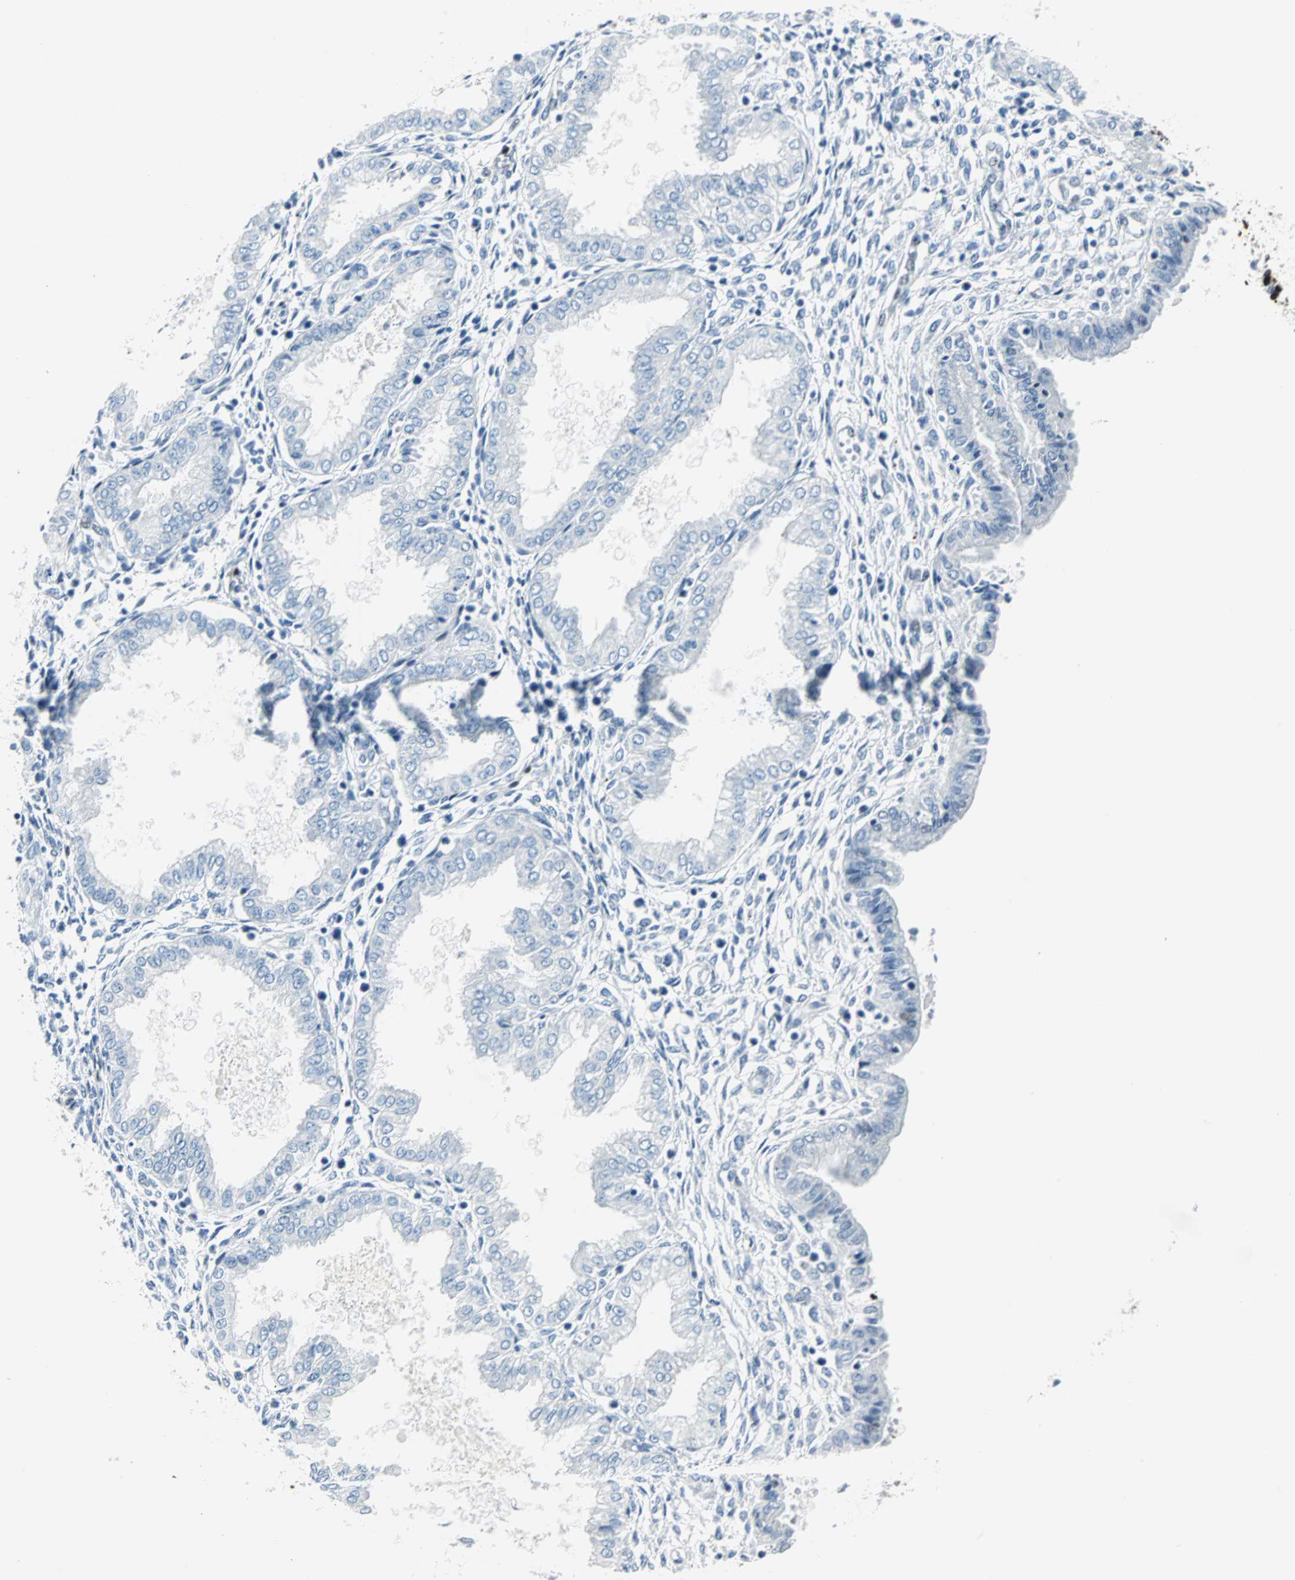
{"staining": {"intensity": "strong", "quantity": "25%-75%", "location": "nuclear"}, "tissue": "endometrium", "cell_type": "Cells in endometrial stroma", "image_type": "normal", "snomed": [{"axis": "morphology", "description": "Normal tissue, NOS"}, {"axis": "topography", "description": "Endometrium"}], "caption": "Brown immunohistochemical staining in normal endometrium reveals strong nuclear staining in approximately 25%-75% of cells in endometrial stroma.", "gene": "IL33", "patient": {"sex": "female", "age": 33}}